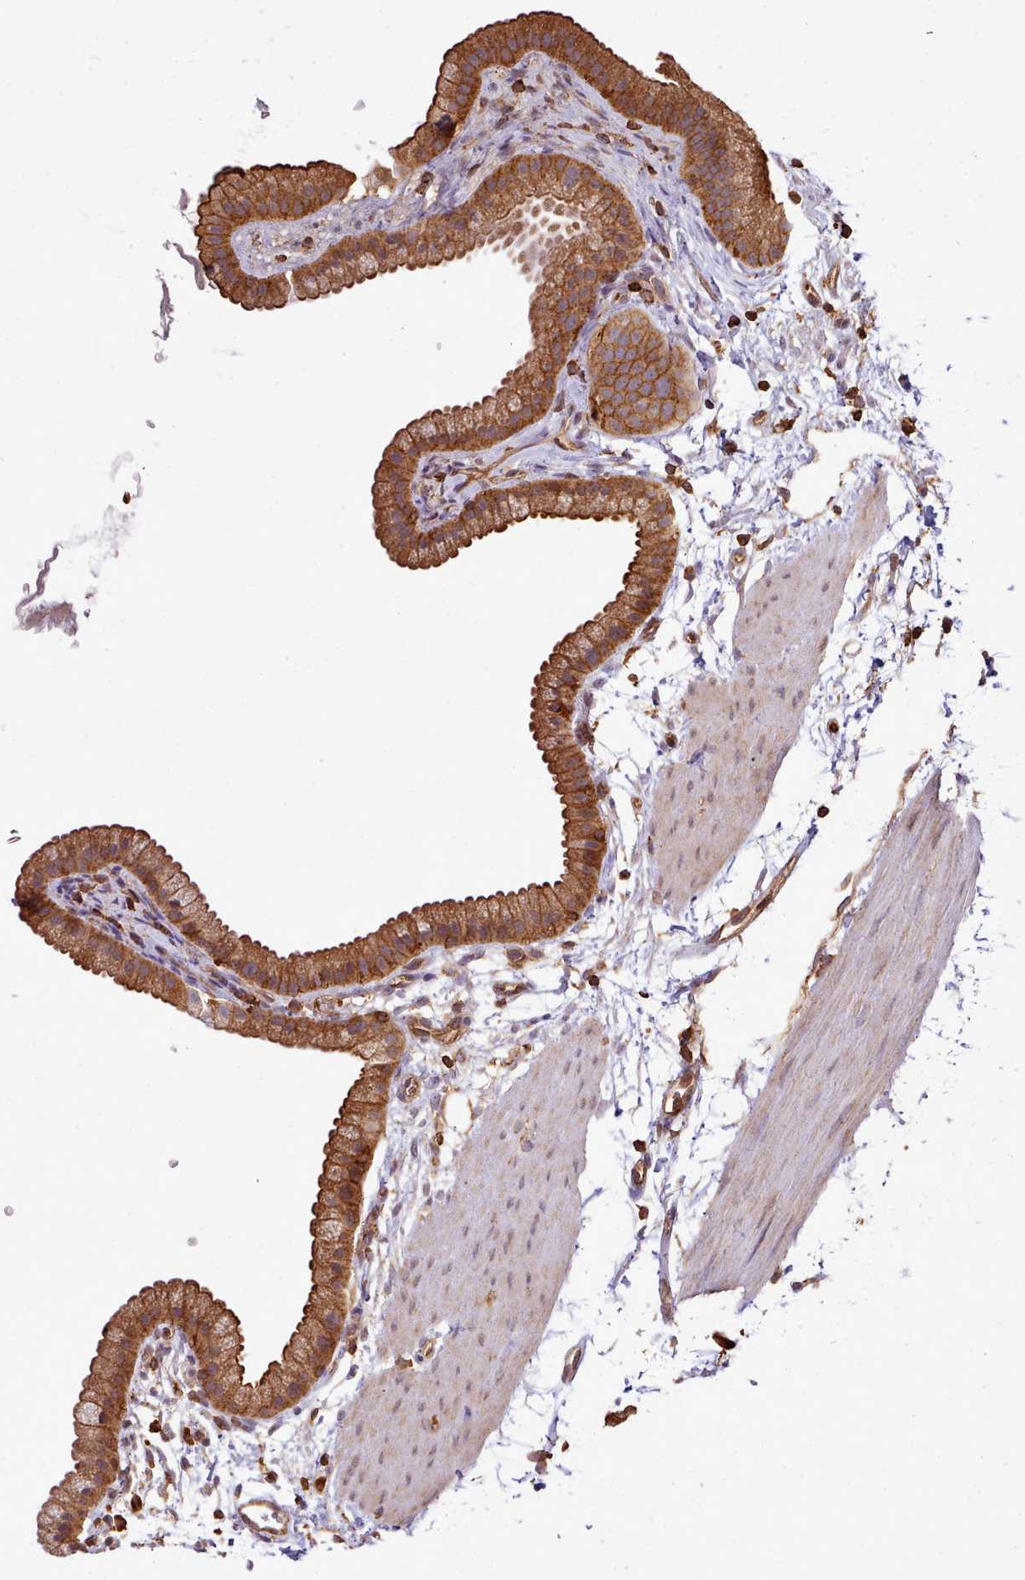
{"staining": {"intensity": "moderate", "quantity": ">75%", "location": "cytoplasmic/membranous"}, "tissue": "gallbladder", "cell_type": "Glandular cells", "image_type": "normal", "snomed": [{"axis": "morphology", "description": "Normal tissue, NOS"}, {"axis": "topography", "description": "Gallbladder"}], "caption": "Immunohistochemical staining of unremarkable gallbladder exhibits moderate cytoplasmic/membranous protein positivity in approximately >75% of glandular cells.", "gene": "CAPZA1", "patient": {"sex": "female", "age": 64}}